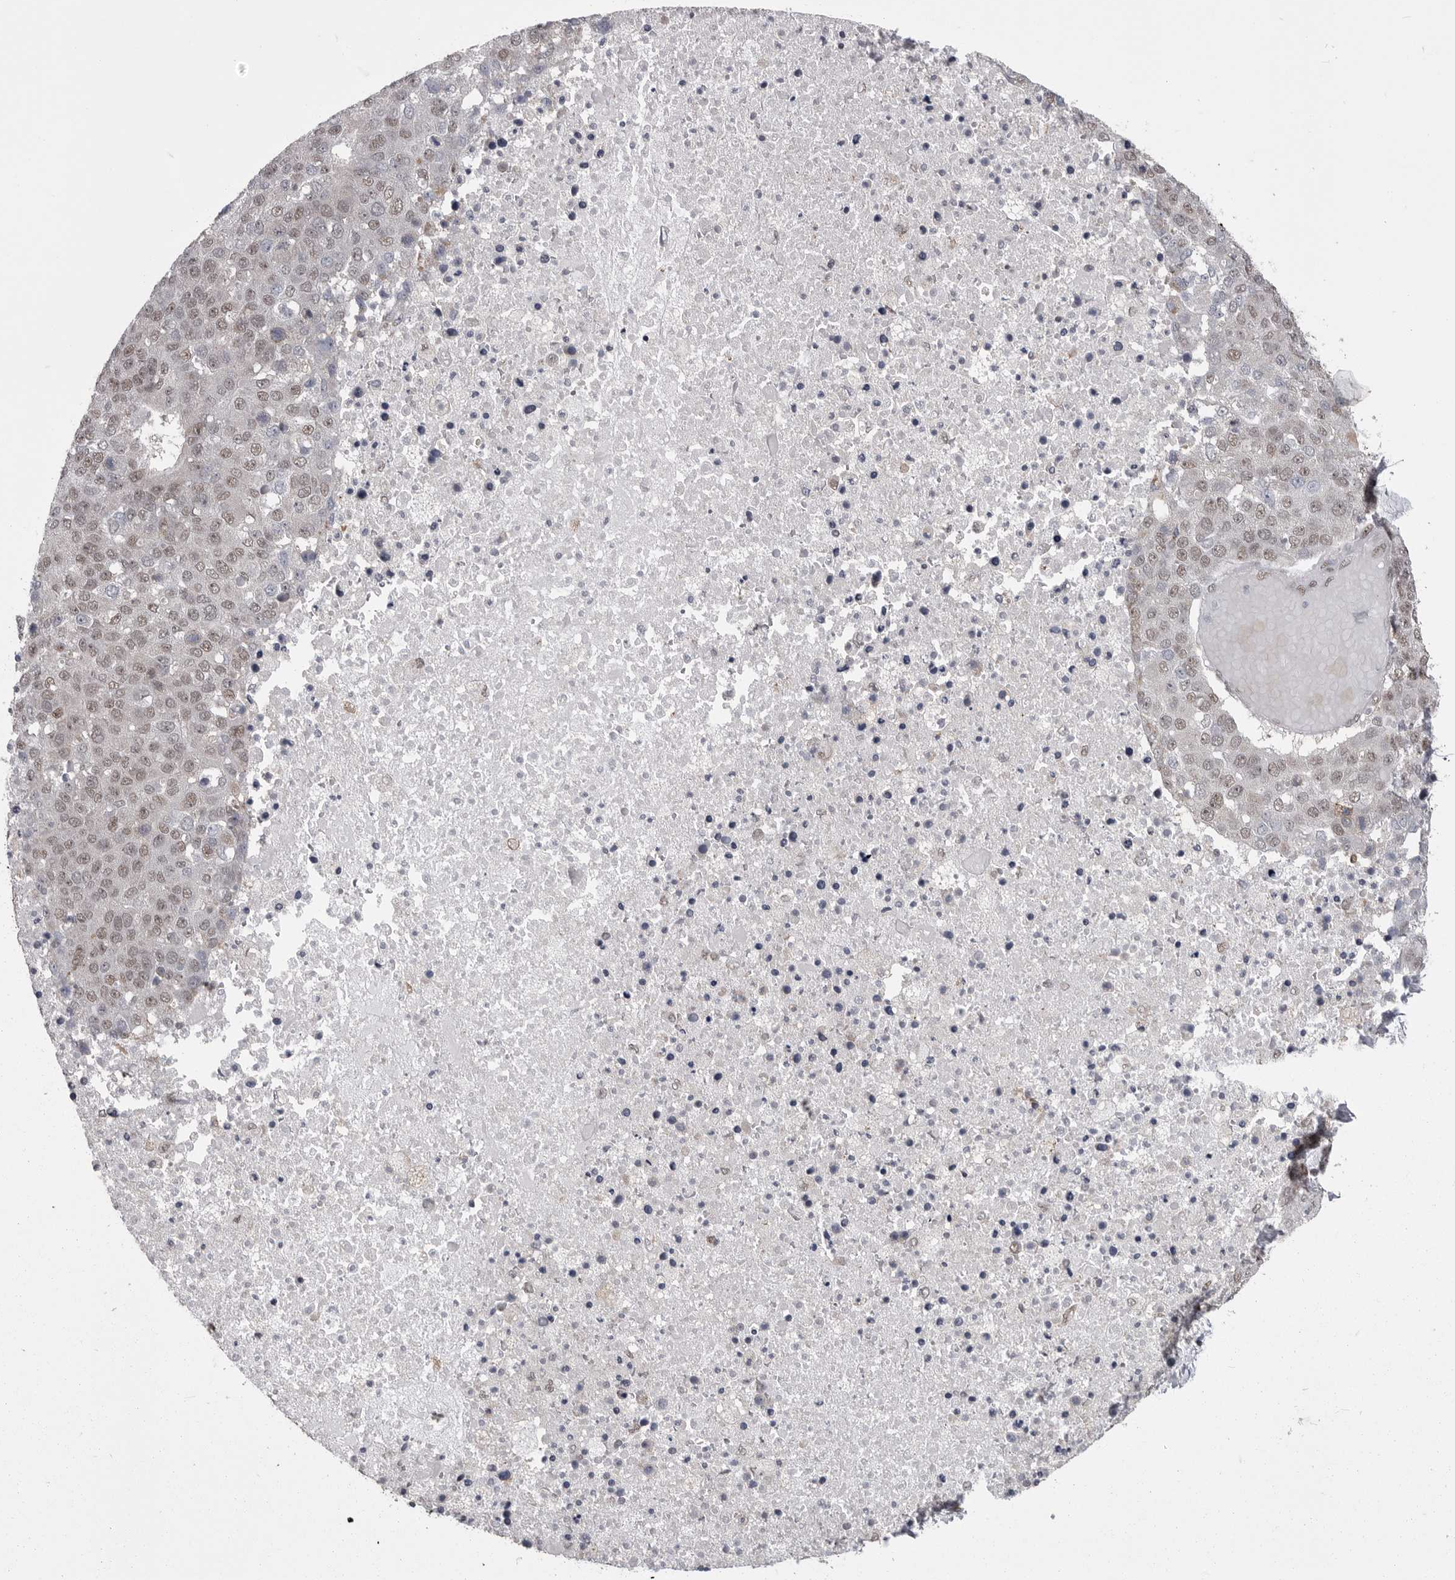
{"staining": {"intensity": "weak", "quantity": "25%-75%", "location": "nuclear"}, "tissue": "pancreatic cancer", "cell_type": "Tumor cells", "image_type": "cancer", "snomed": [{"axis": "morphology", "description": "Adenocarcinoma, NOS"}, {"axis": "topography", "description": "Pancreas"}], "caption": "Immunohistochemical staining of human pancreatic cancer demonstrates low levels of weak nuclear positivity in approximately 25%-75% of tumor cells. (DAB IHC, brown staining for protein, blue staining for nuclei).", "gene": "MEPCE", "patient": {"sex": "female", "age": 61}}